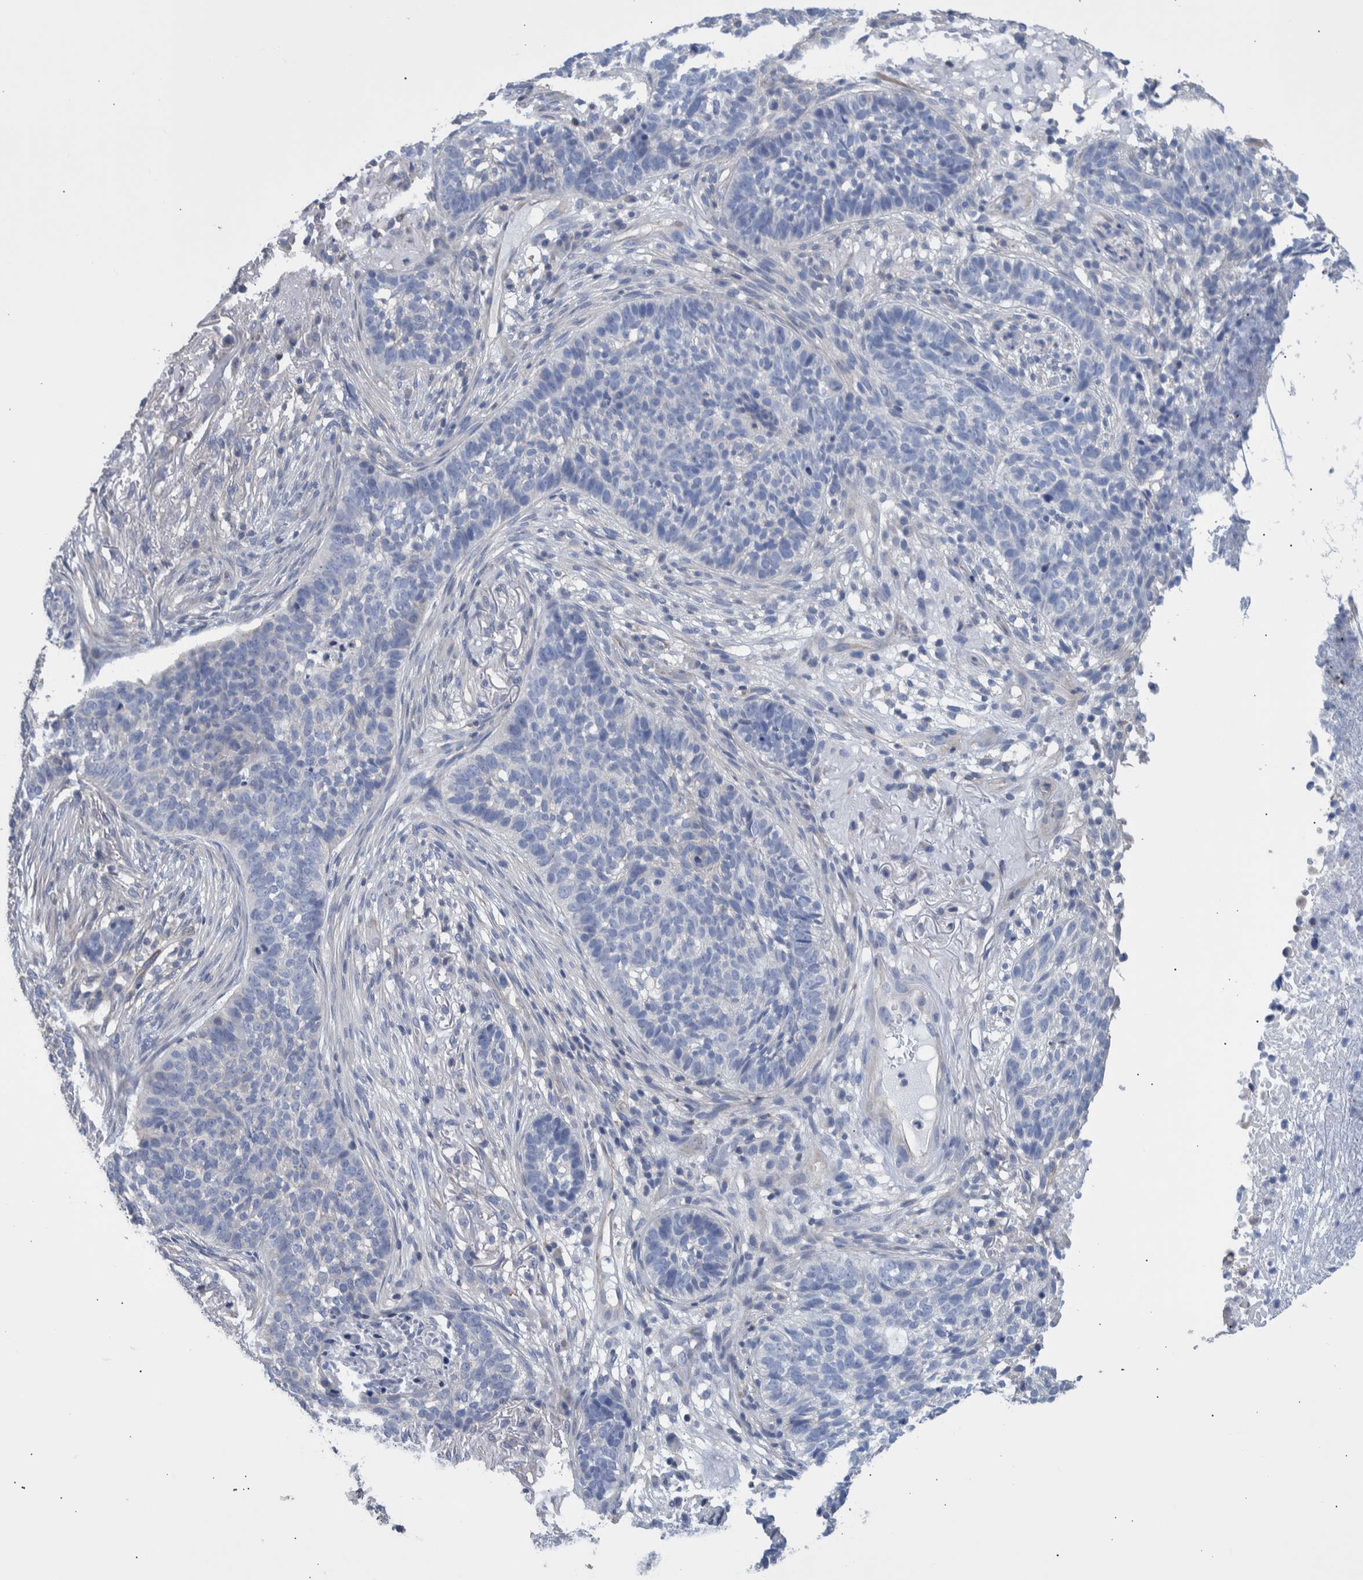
{"staining": {"intensity": "negative", "quantity": "none", "location": "none"}, "tissue": "skin cancer", "cell_type": "Tumor cells", "image_type": "cancer", "snomed": [{"axis": "morphology", "description": "Basal cell carcinoma"}, {"axis": "topography", "description": "Skin"}], "caption": "Tumor cells show no significant positivity in skin cancer.", "gene": "PPP3CC", "patient": {"sex": "male", "age": 85}}